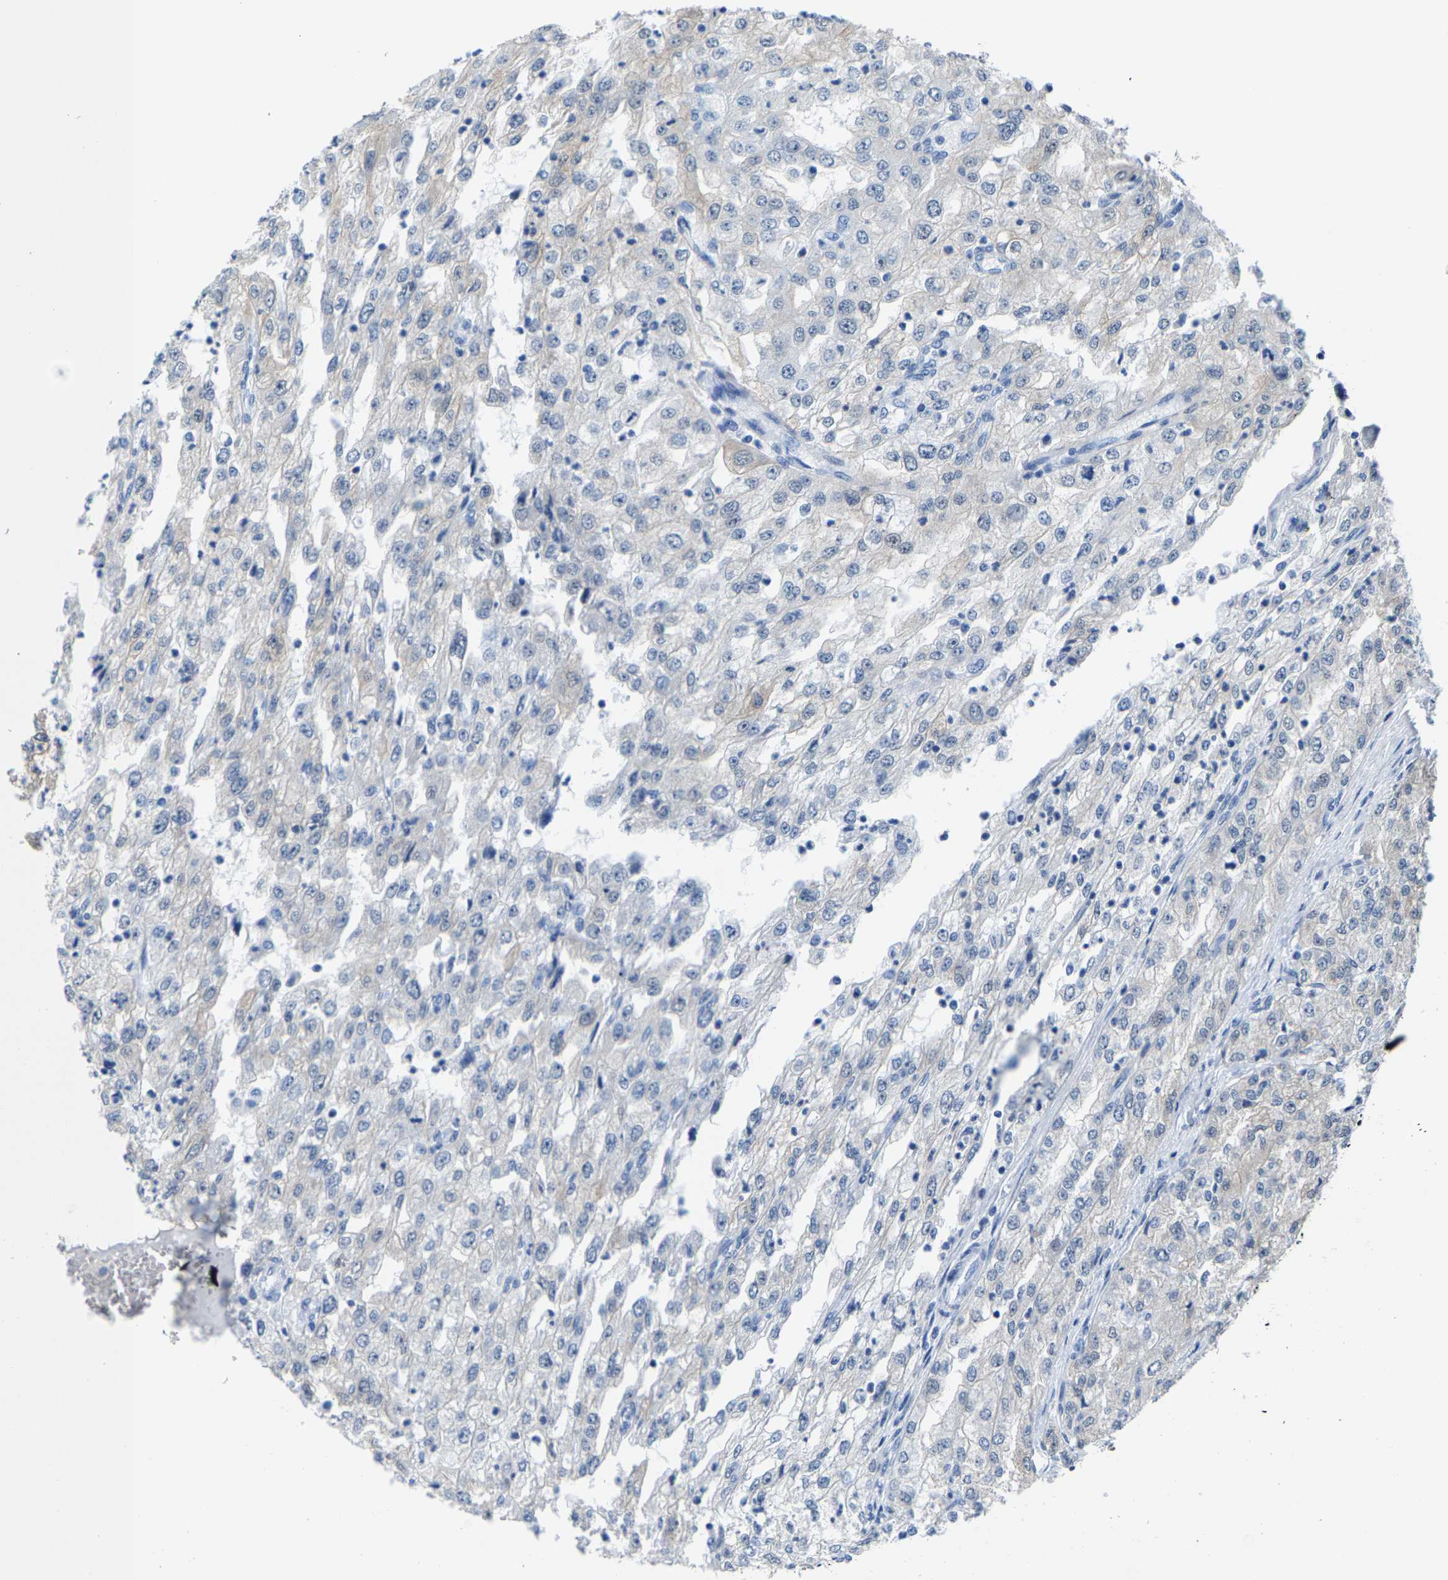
{"staining": {"intensity": "negative", "quantity": "none", "location": "none"}, "tissue": "renal cancer", "cell_type": "Tumor cells", "image_type": "cancer", "snomed": [{"axis": "morphology", "description": "Adenocarcinoma, NOS"}, {"axis": "topography", "description": "Kidney"}], "caption": "Adenocarcinoma (renal) was stained to show a protein in brown. There is no significant positivity in tumor cells.", "gene": "SSH3", "patient": {"sex": "female", "age": 54}}